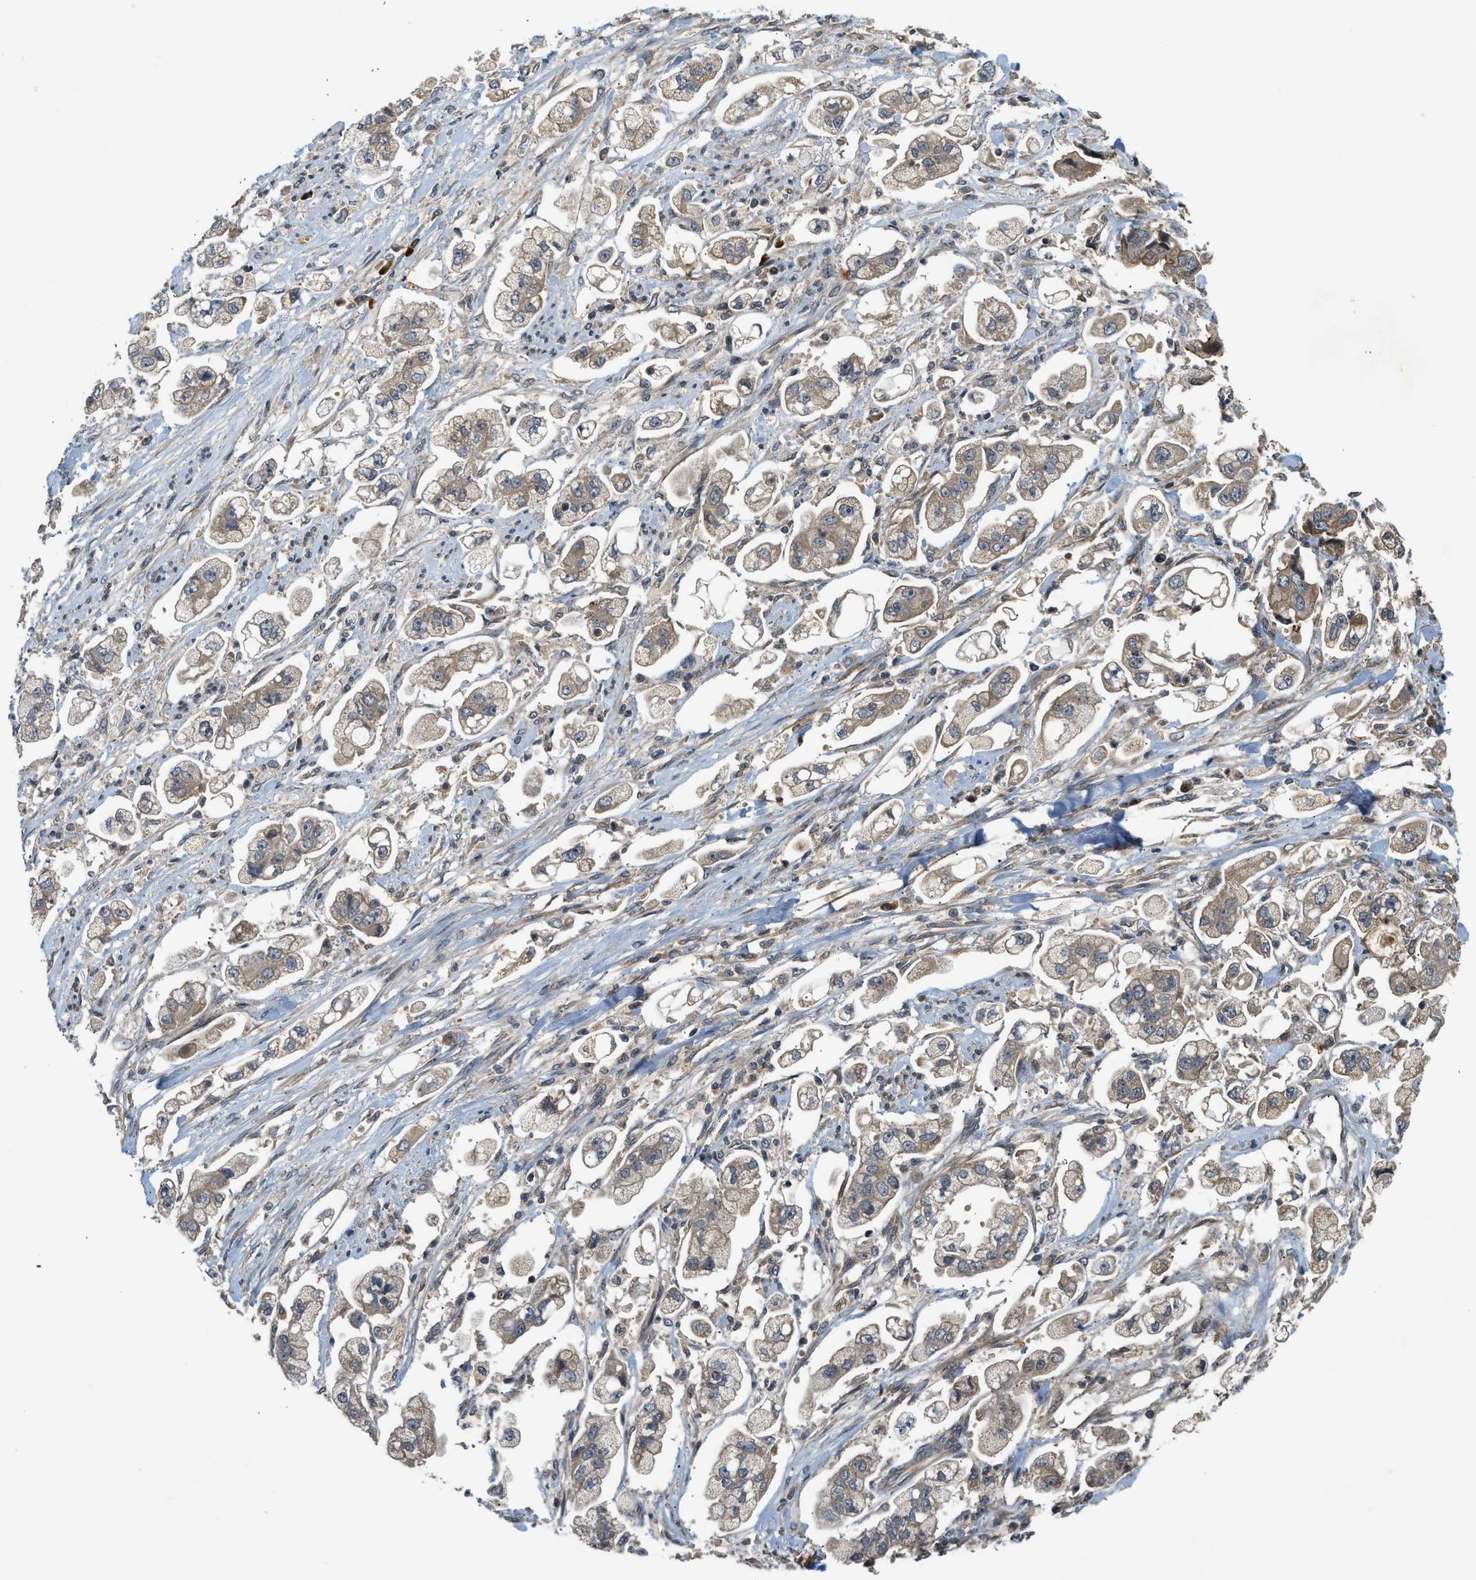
{"staining": {"intensity": "weak", "quantity": "25%-75%", "location": "cytoplasmic/membranous"}, "tissue": "stomach cancer", "cell_type": "Tumor cells", "image_type": "cancer", "snomed": [{"axis": "morphology", "description": "Adenocarcinoma, NOS"}, {"axis": "topography", "description": "Stomach"}], "caption": "DAB (3,3'-diaminobenzidine) immunohistochemical staining of adenocarcinoma (stomach) displays weak cytoplasmic/membranous protein positivity in about 25%-75% of tumor cells.", "gene": "ADCY8", "patient": {"sex": "male", "age": 62}}